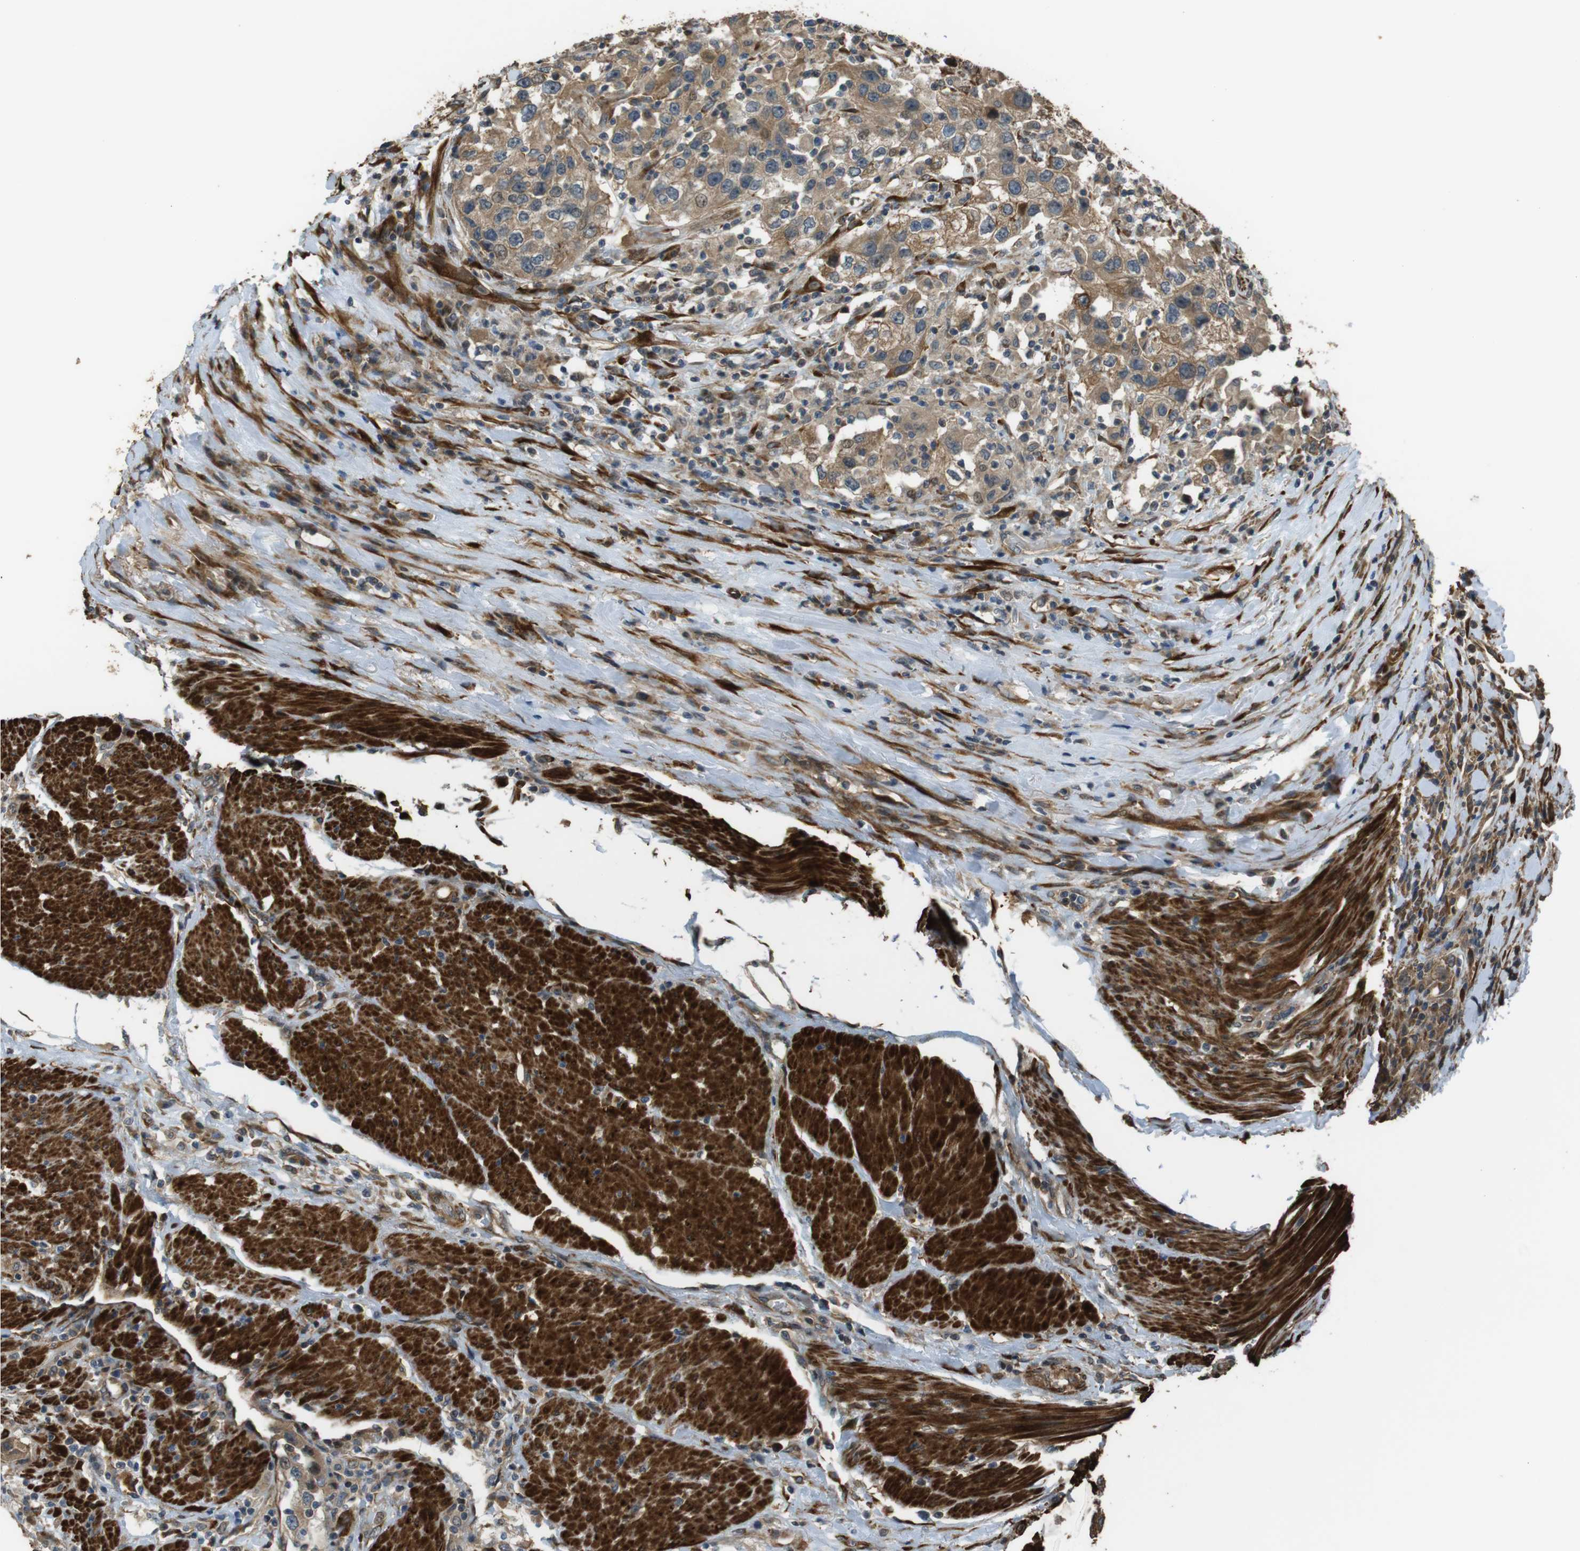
{"staining": {"intensity": "moderate", "quantity": ">75%", "location": "cytoplasmic/membranous"}, "tissue": "urothelial cancer", "cell_type": "Tumor cells", "image_type": "cancer", "snomed": [{"axis": "morphology", "description": "Urothelial carcinoma, High grade"}, {"axis": "topography", "description": "Urinary bladder"}], "caption": "Urothelial cancer stained with DAB IHC exhibits medium levels of moderate cytoplasmic/membranous expression in about >75% of tumor cells. The protein is shown in brown color, while the nuclei are stained blue.", "gene": "MSRB3", "patient": {"sex": "female", "age": 80}}